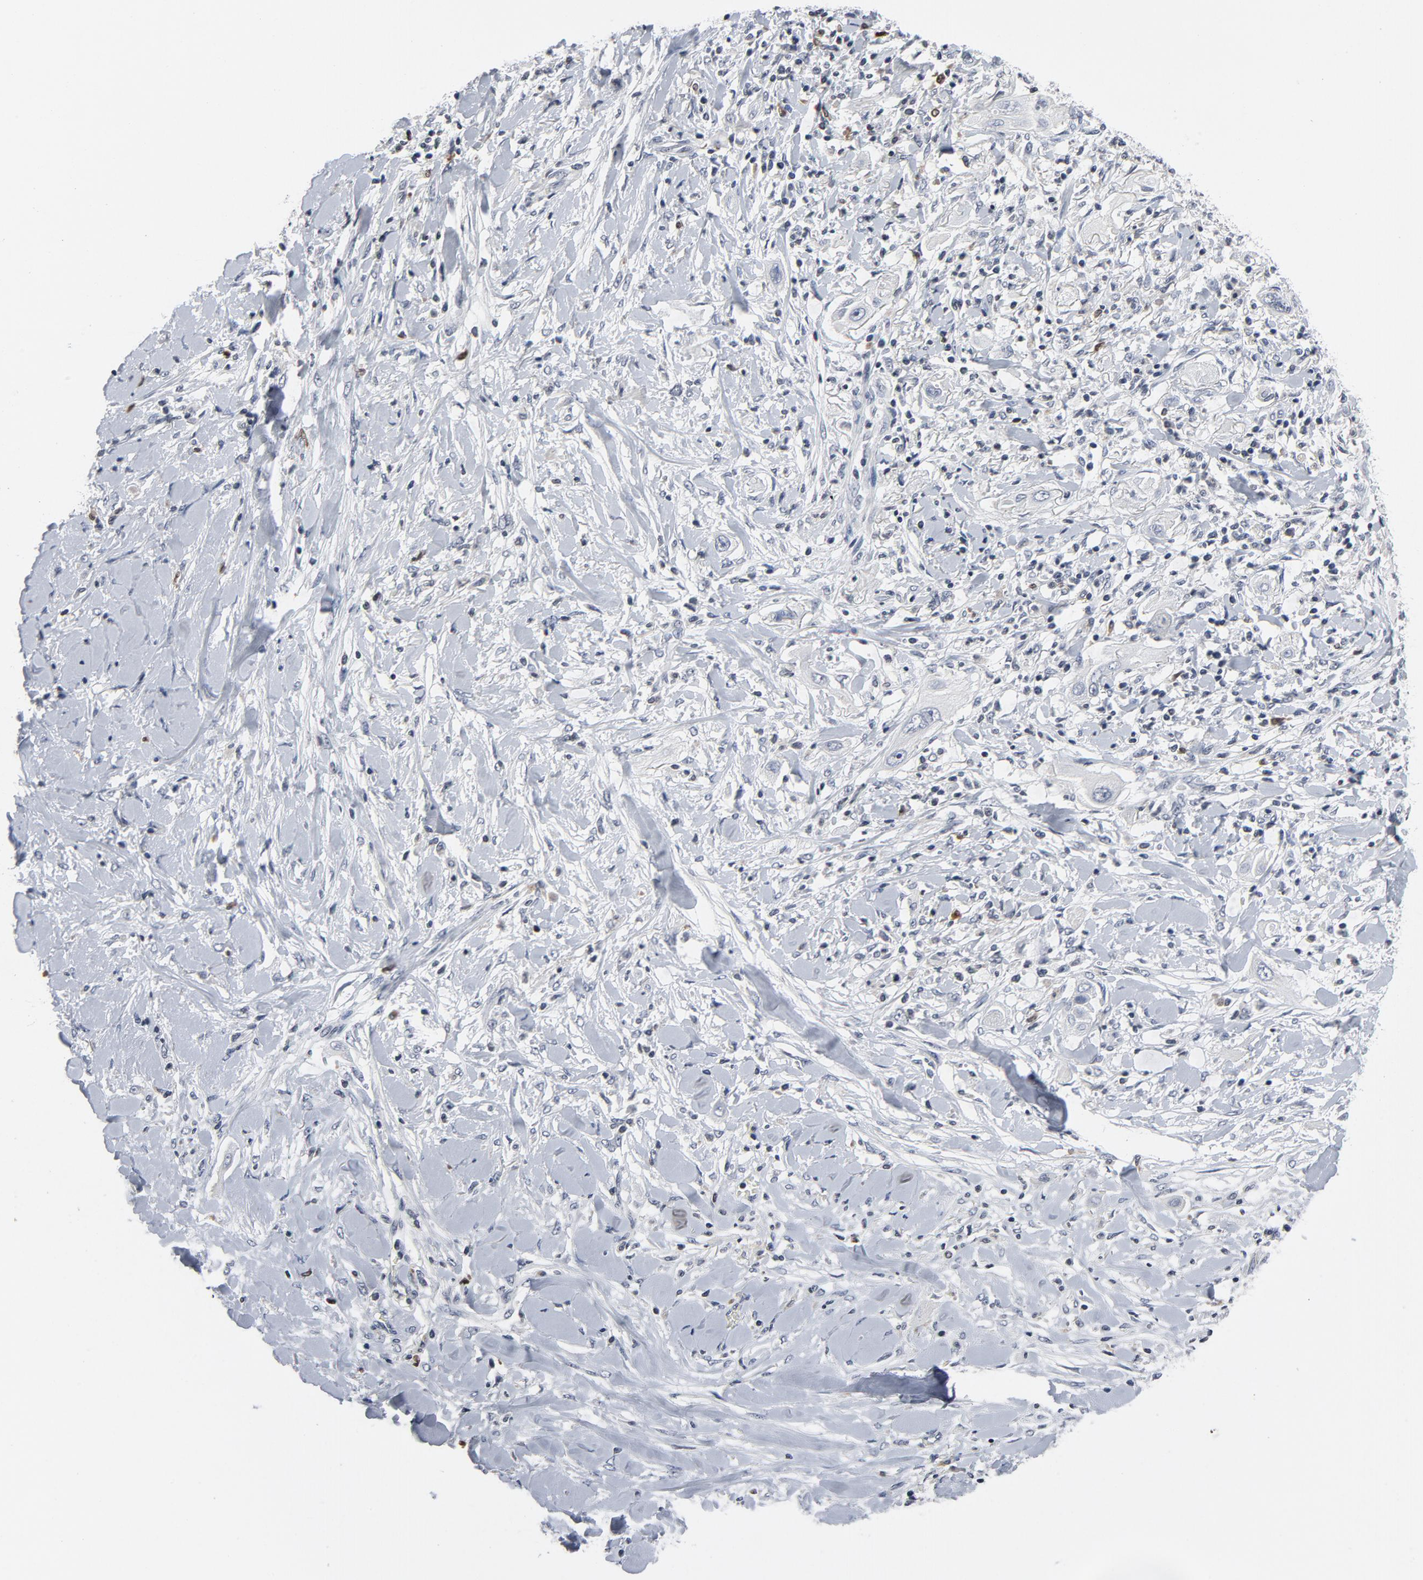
{"staining": {"intensity": "negative", "quantity": "none", "location": "none"}, "tissue": "lung cancer", "cell_type": "Tumor cells", "image_type": "cancer", "snomed": [{"axis": "morphology", "description": "Squamous cell carcinoma, NOS"}, {"axis": "topography", "description": "Lung"}], "caption": "Tumor cells show no significant protein staining in lung squamous cell carcinoma.", "gene": "TCL1A", "patient": {"sex": "female", "age": 47}}